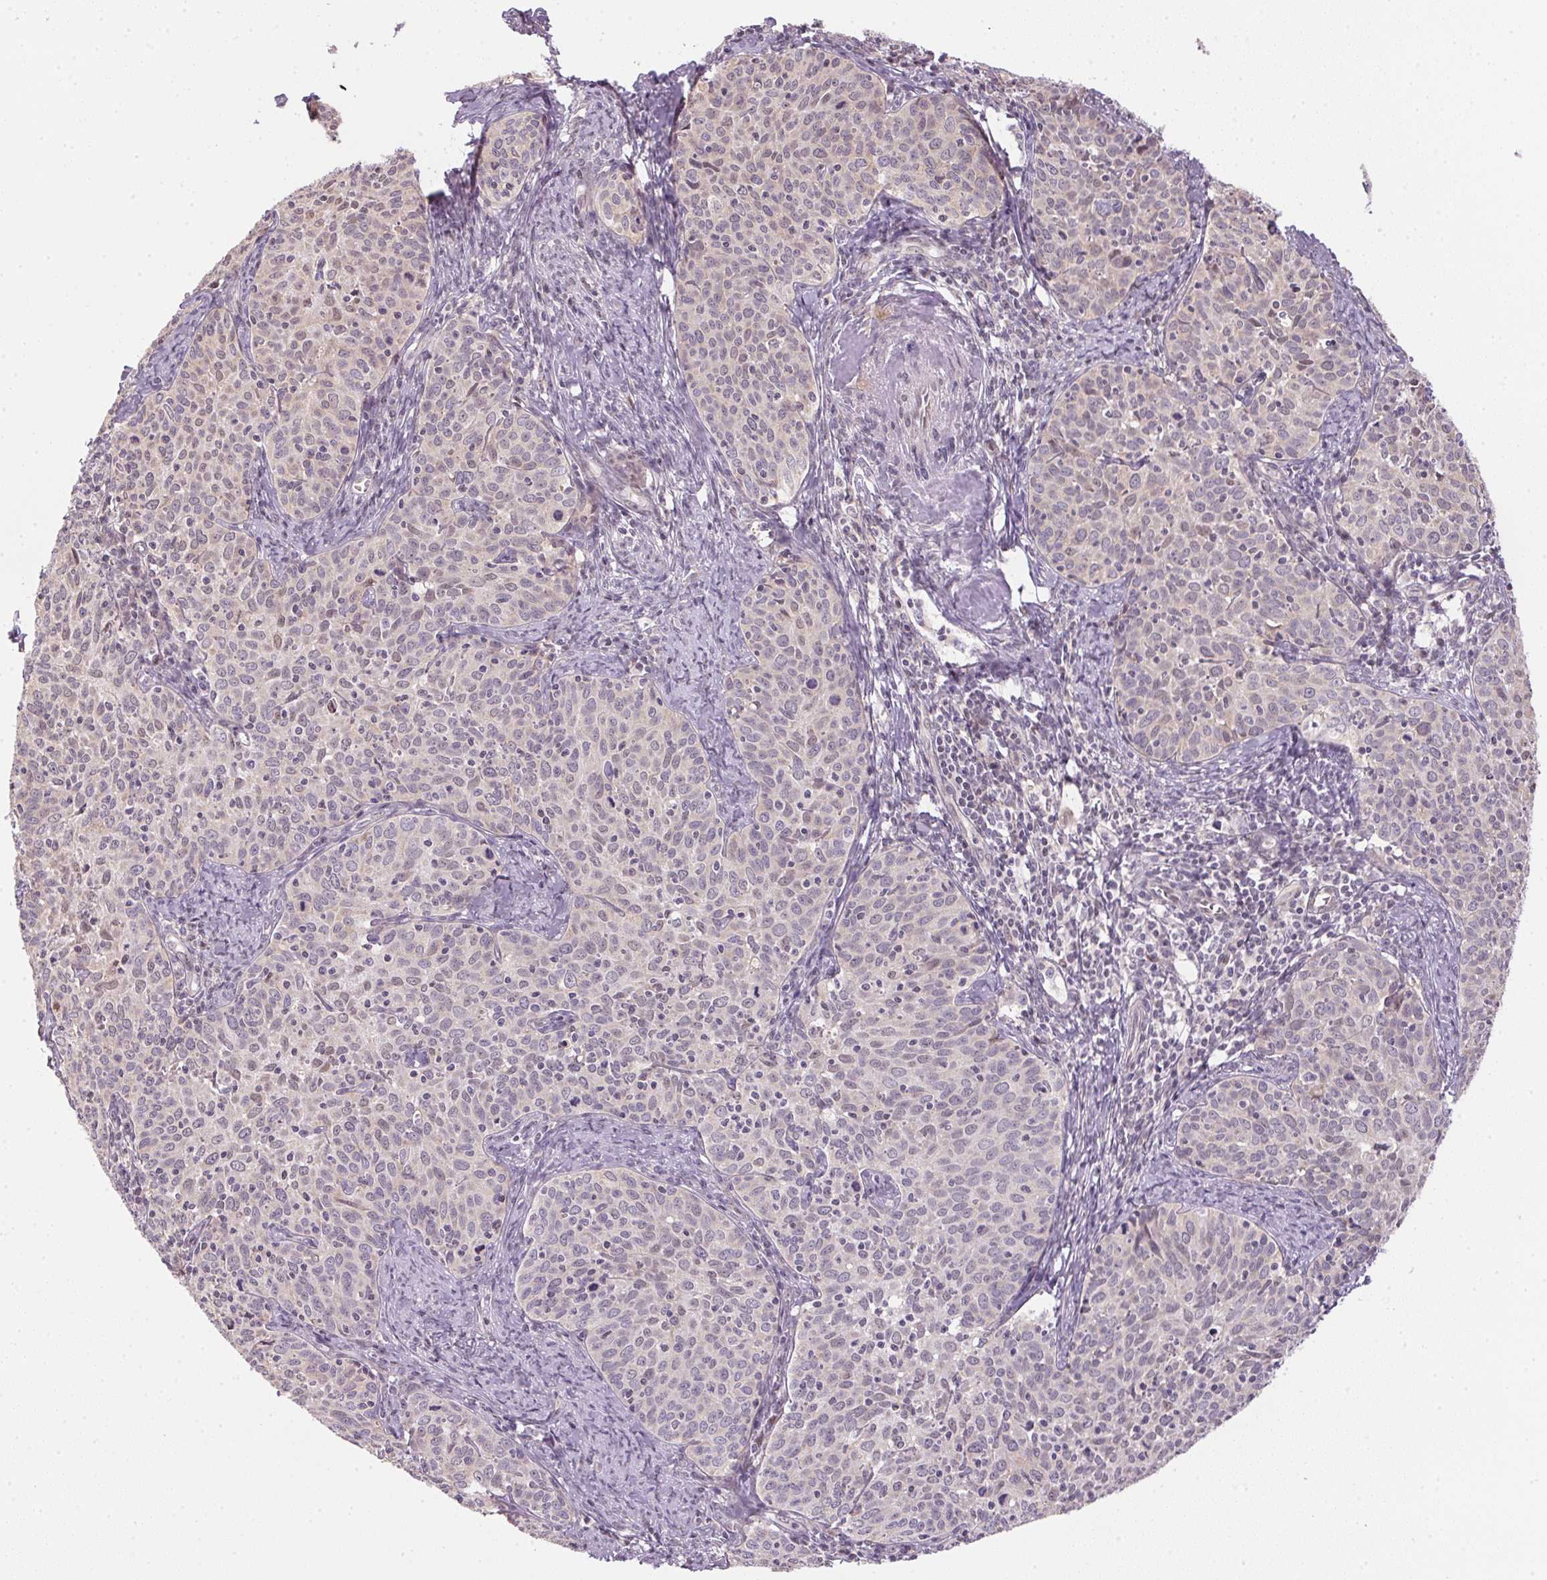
{"staining": {"intensity": "negative", "quantity": "none", "location": "none"}, "tissue": "cervical cancer", "cell_type": "Tumor cells", "image_type": "cancer", "snomed": [{"axis": "morphology", "description": "Squamous cell carcinoma, NOS"}, {"axis": "topography", "description": "Cervix"}], "caption": "A photomicrograph of cervical squamous cell carcinoma stained for a protein displays no brown staining in tumor cells.", "gene": "SC5D", "patient": {"sex": "female", "age": 62}}